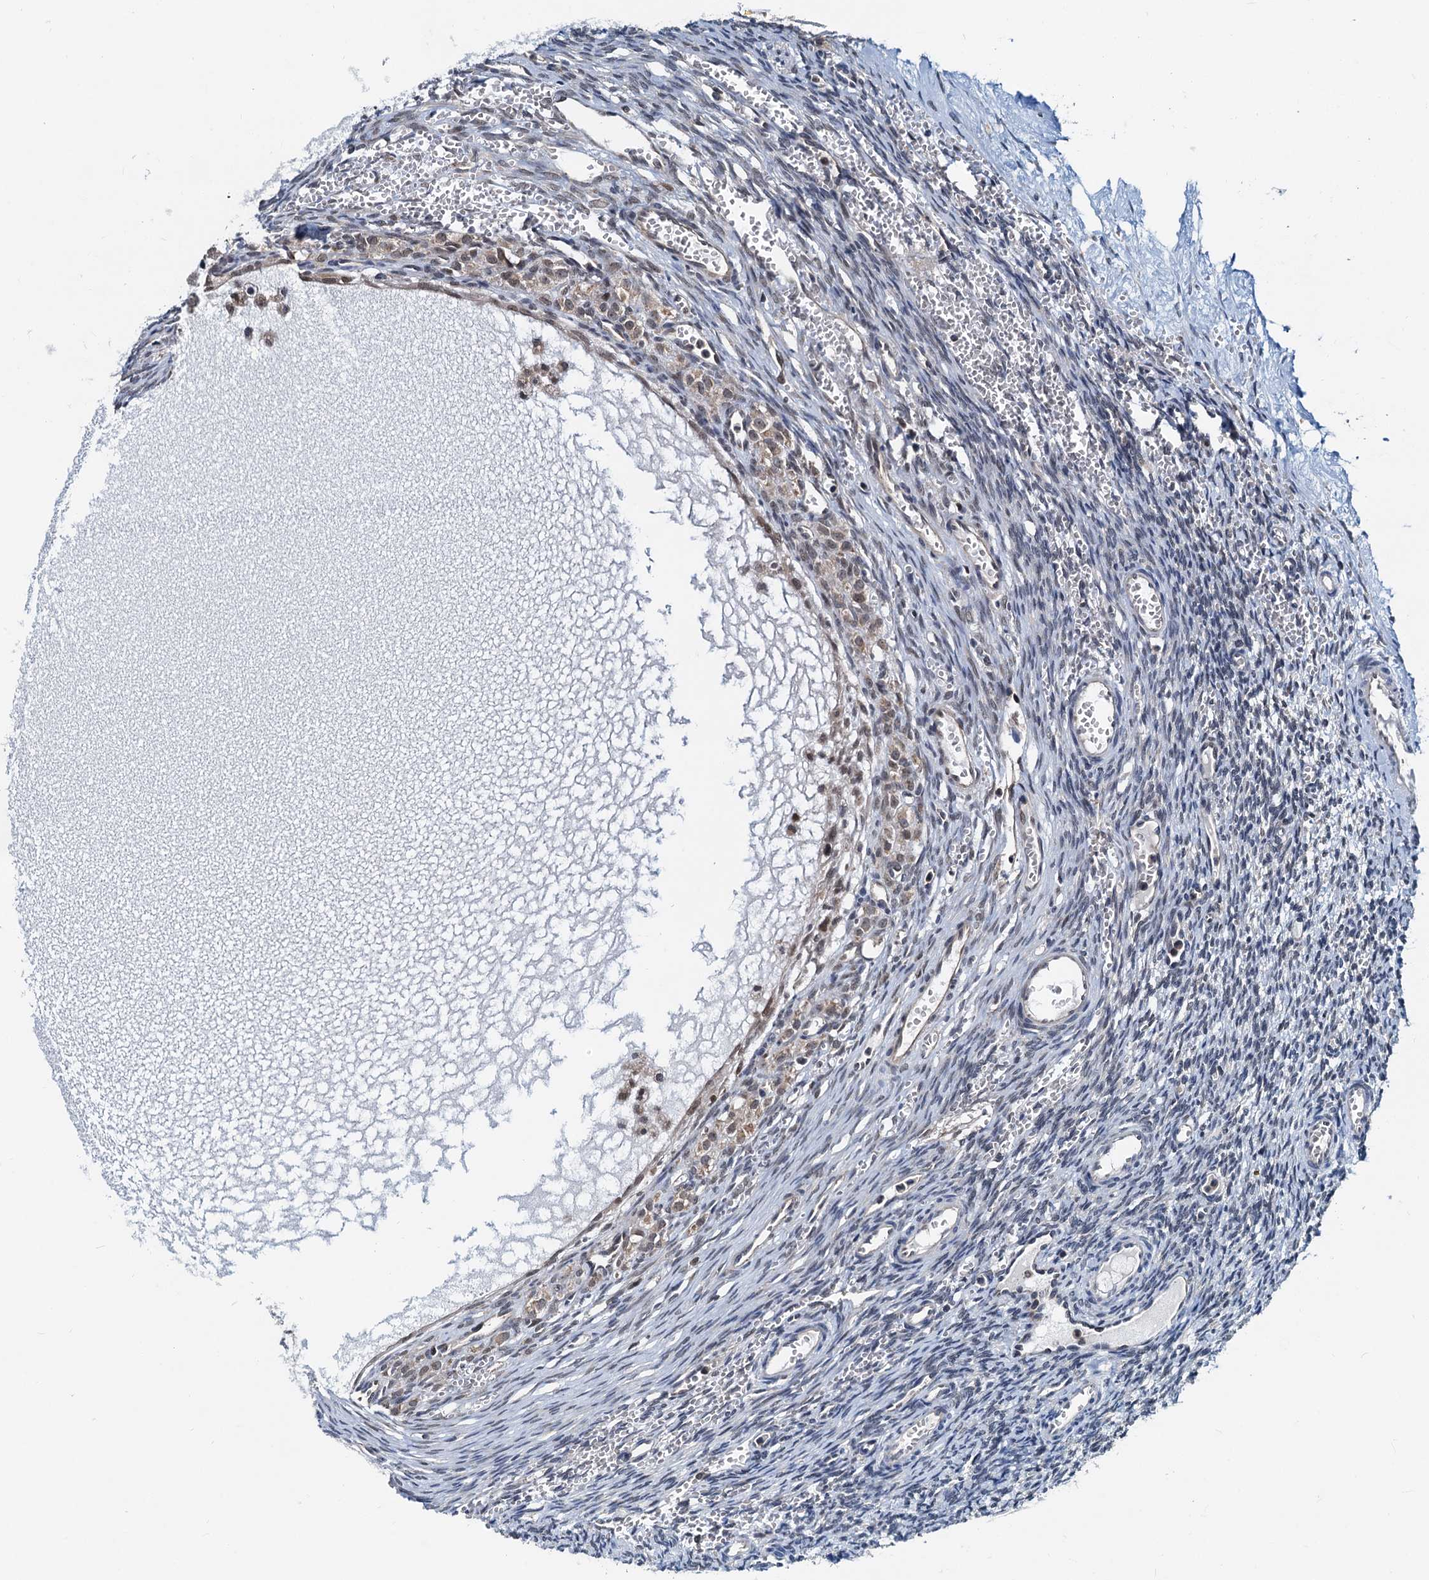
{"staining": {"intensity": "weak", "quantity": "<25%", "location": "nuclear"}, "tissue": "ovary", "cell_type": "Ovarian stroma cells", "image_type": "normal", "snomed": [{"axis": "morphology", "description": "Normal tissue, NOS"}, {"axis": "topography", "description": "Ovary"}], "caption": "This is a photomicrograph of IHC staining of benign ovary, which shows no staining in ovarian stroma cells.", "gene": "MCMBP", "patient": {"sex": "female", "age": 39}}